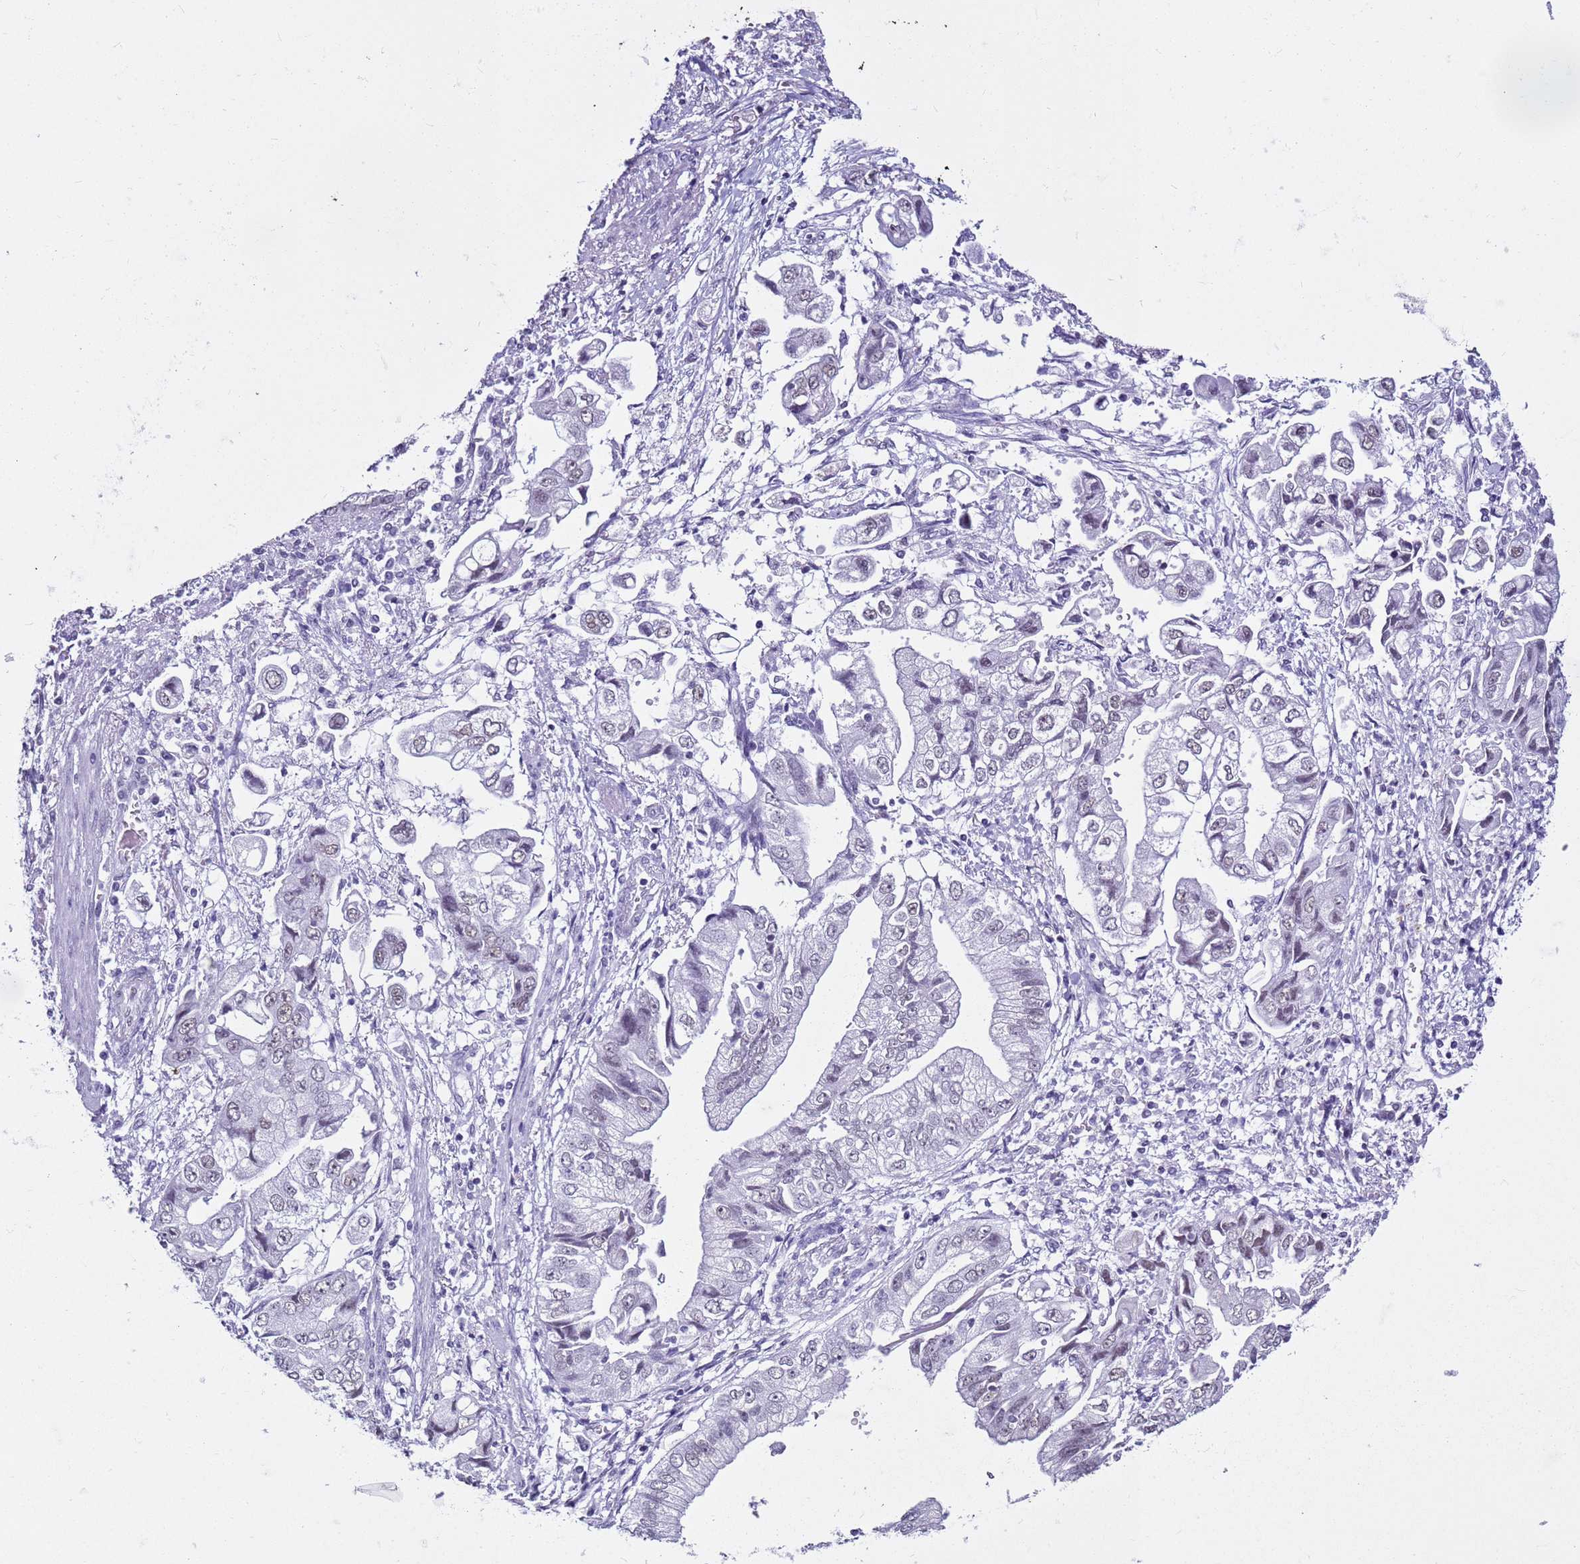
{"staining": {"intensity": "weak", "quantity": "<25%", "location": "nuclear"}, "tissue": "stomach cancer", "cell_type": "Tumor cells", "image_type": "cancer", "snomed": [{"axis": "morphology", "description": "Adenocarcinoma, NOS"}, {"axis": "topography", "description": "Stomach"}], "caption": "This is an immunohistochemistry histopathology image of stomach cancer (adenocarcinoma). There is no positivity in tumor cells.", "gene": "DHX15", "patient": {"sex": "male", "age": 62}}